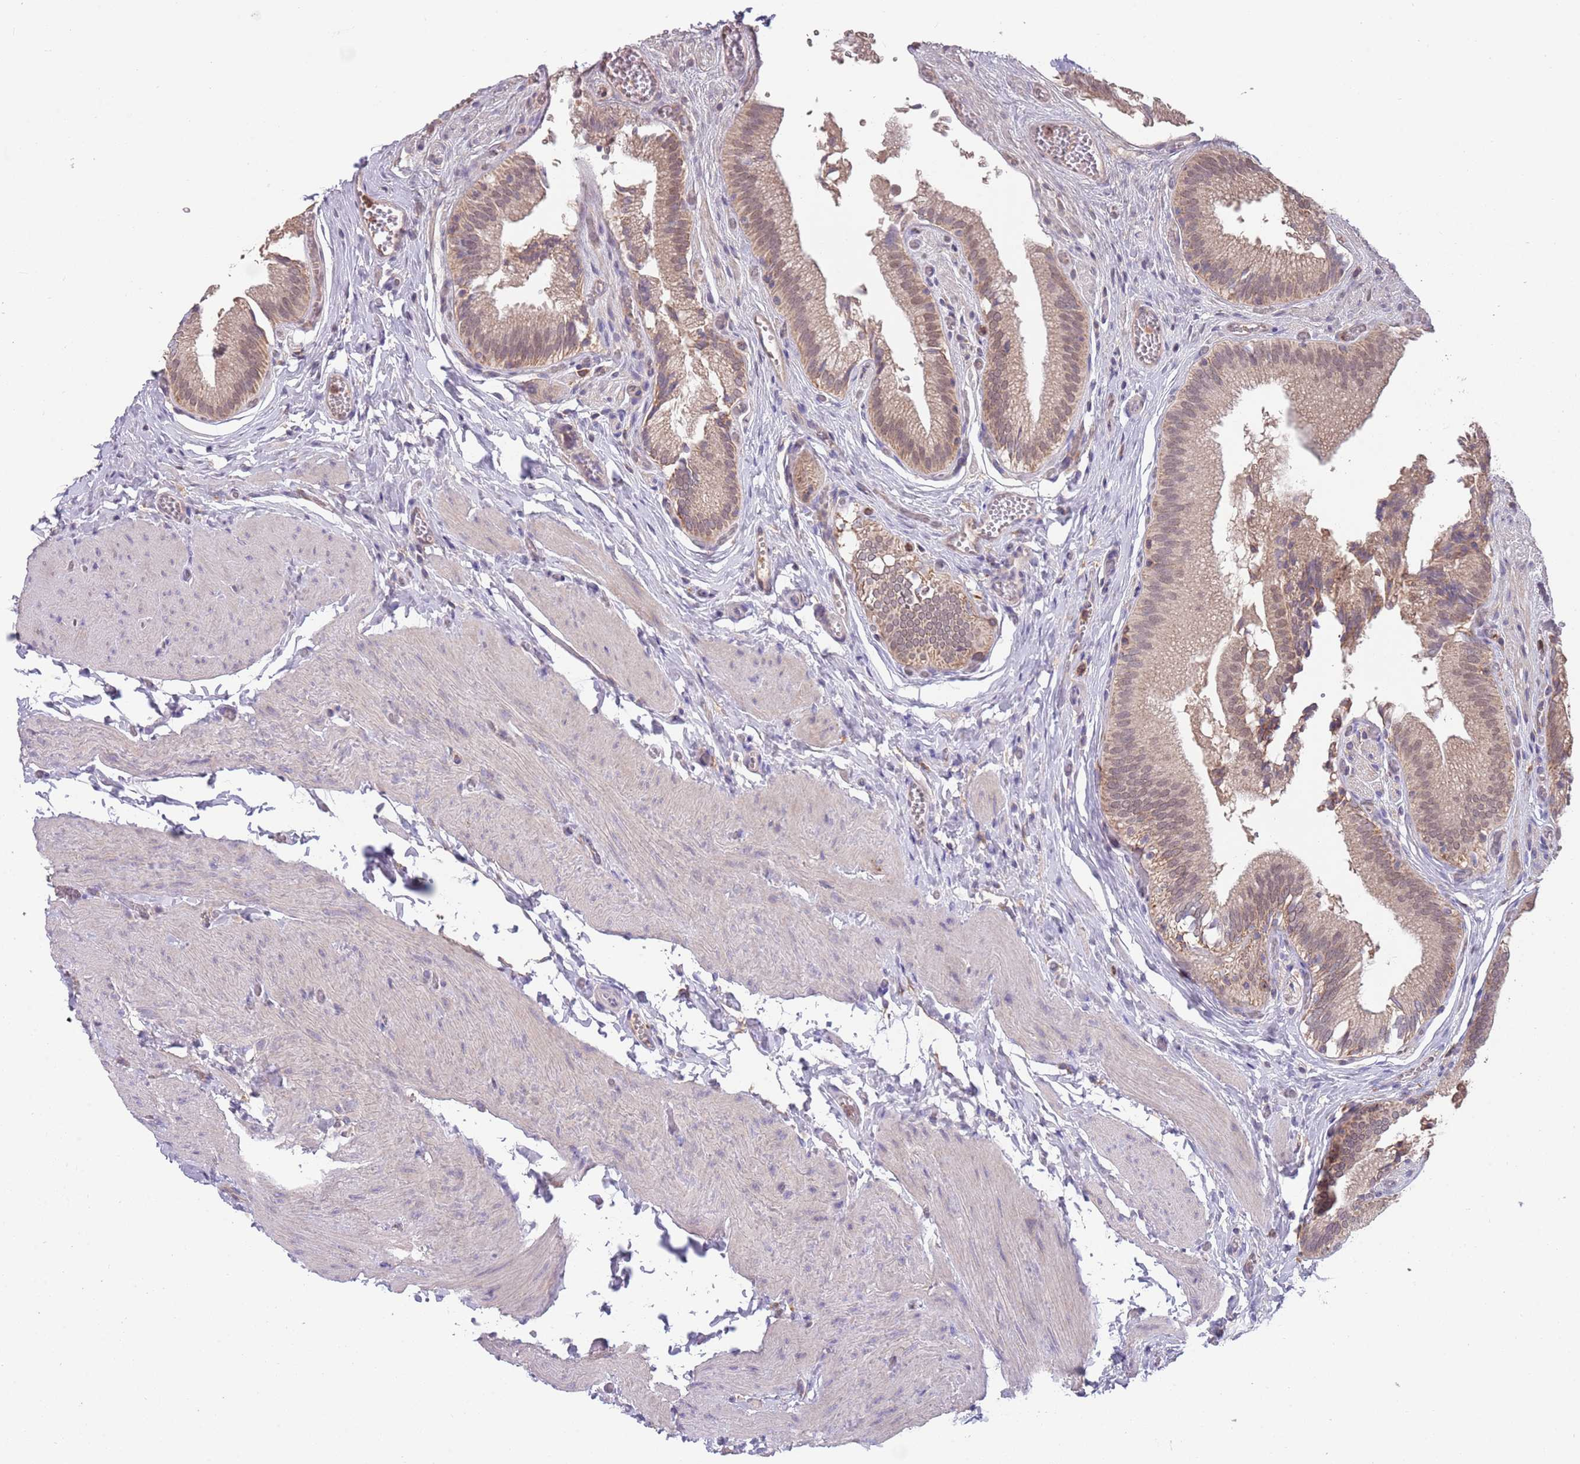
{"staining": {"intensity": "moderate", "quantity": "25%-75%", "location": "cytoplasmic/membranous"}, "tissue": "gallbladder", "cell_type": "Glandular cells", "image_type": "normal", "snomed": [{"axis": "morphology", "description": "Normal tissue, NOS"}, {"axis": "topography", "description": "Gallbladder"}, {"axis": "topography", "description": "Peripheral nerve tissue"}], "caption": "Immunohistochemical staining of unremarkable human gallbladder reveals medium levels of moderate cytoplasmic/membranous expression in approximately 25%-75% of glandular cells.", "gene": "DDT", "patient": {"sex": "male", "age": 17}}